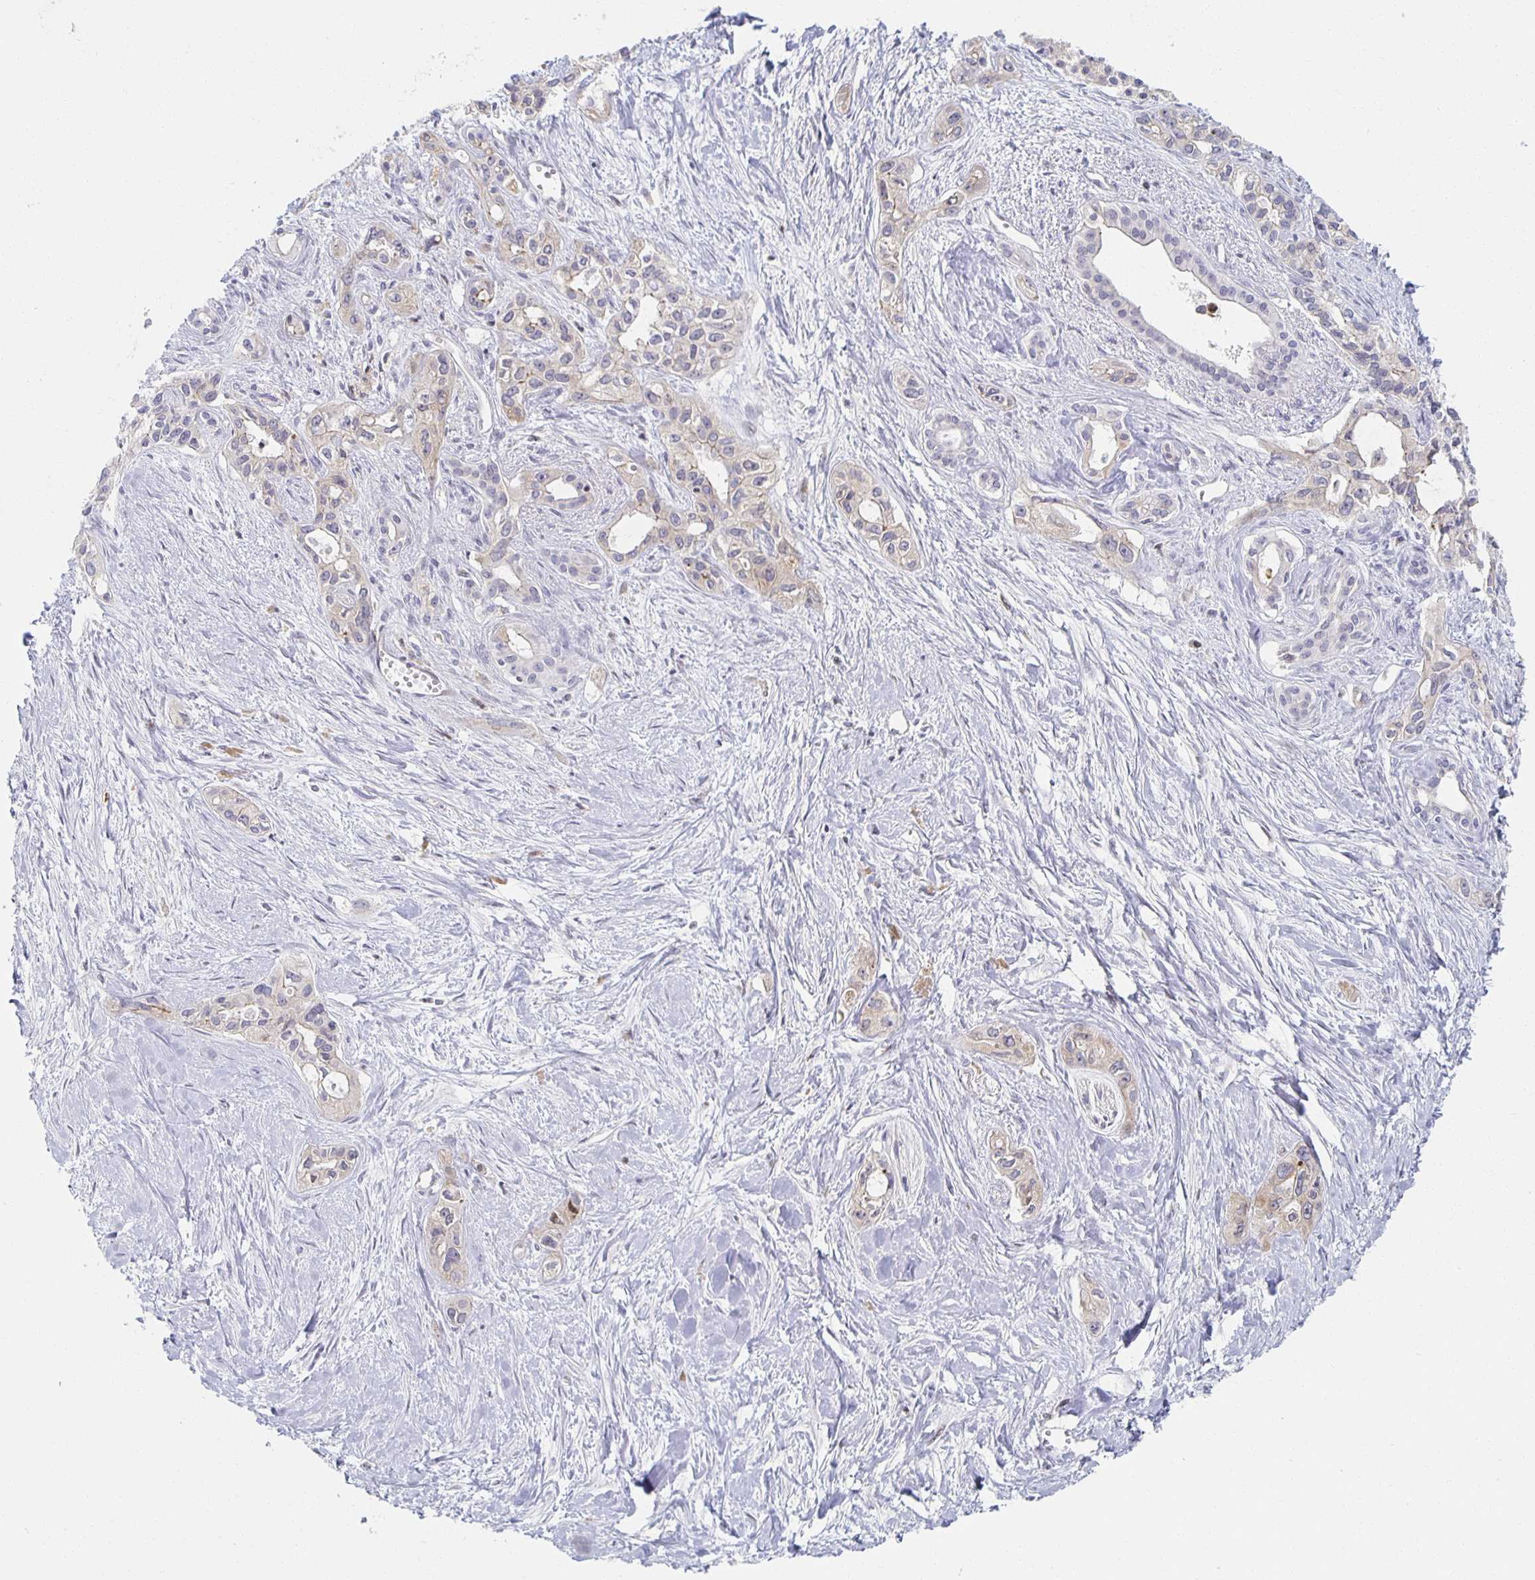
{"staining": {"intensity": "weak", "quantity": "25%-75%", "location": "cytoplasmic/membranous"}, "tissue": "pancreatic cancer", "cell_type": "Tumor cells", "image_type": "cancer", "snomed": [{"axis": "morphology", "description": "Adenocarcinoma, NOS"}, {"axis": "topography", "description": "Pancreas"}], "caption": "High-magnification brightfield microscopy of pancreatic cancer (adenocarcinoma) stained with DAB (3,3'-diaminobenzidine) (brown) and counterstained with hematoxylin (blue). tumor cells exhibit weak cytoplasmic/membranous staining is present in about25%-75% of cells.", "gene": "HCFC1R1", "patient": {"sex": "female", "age": 50}}